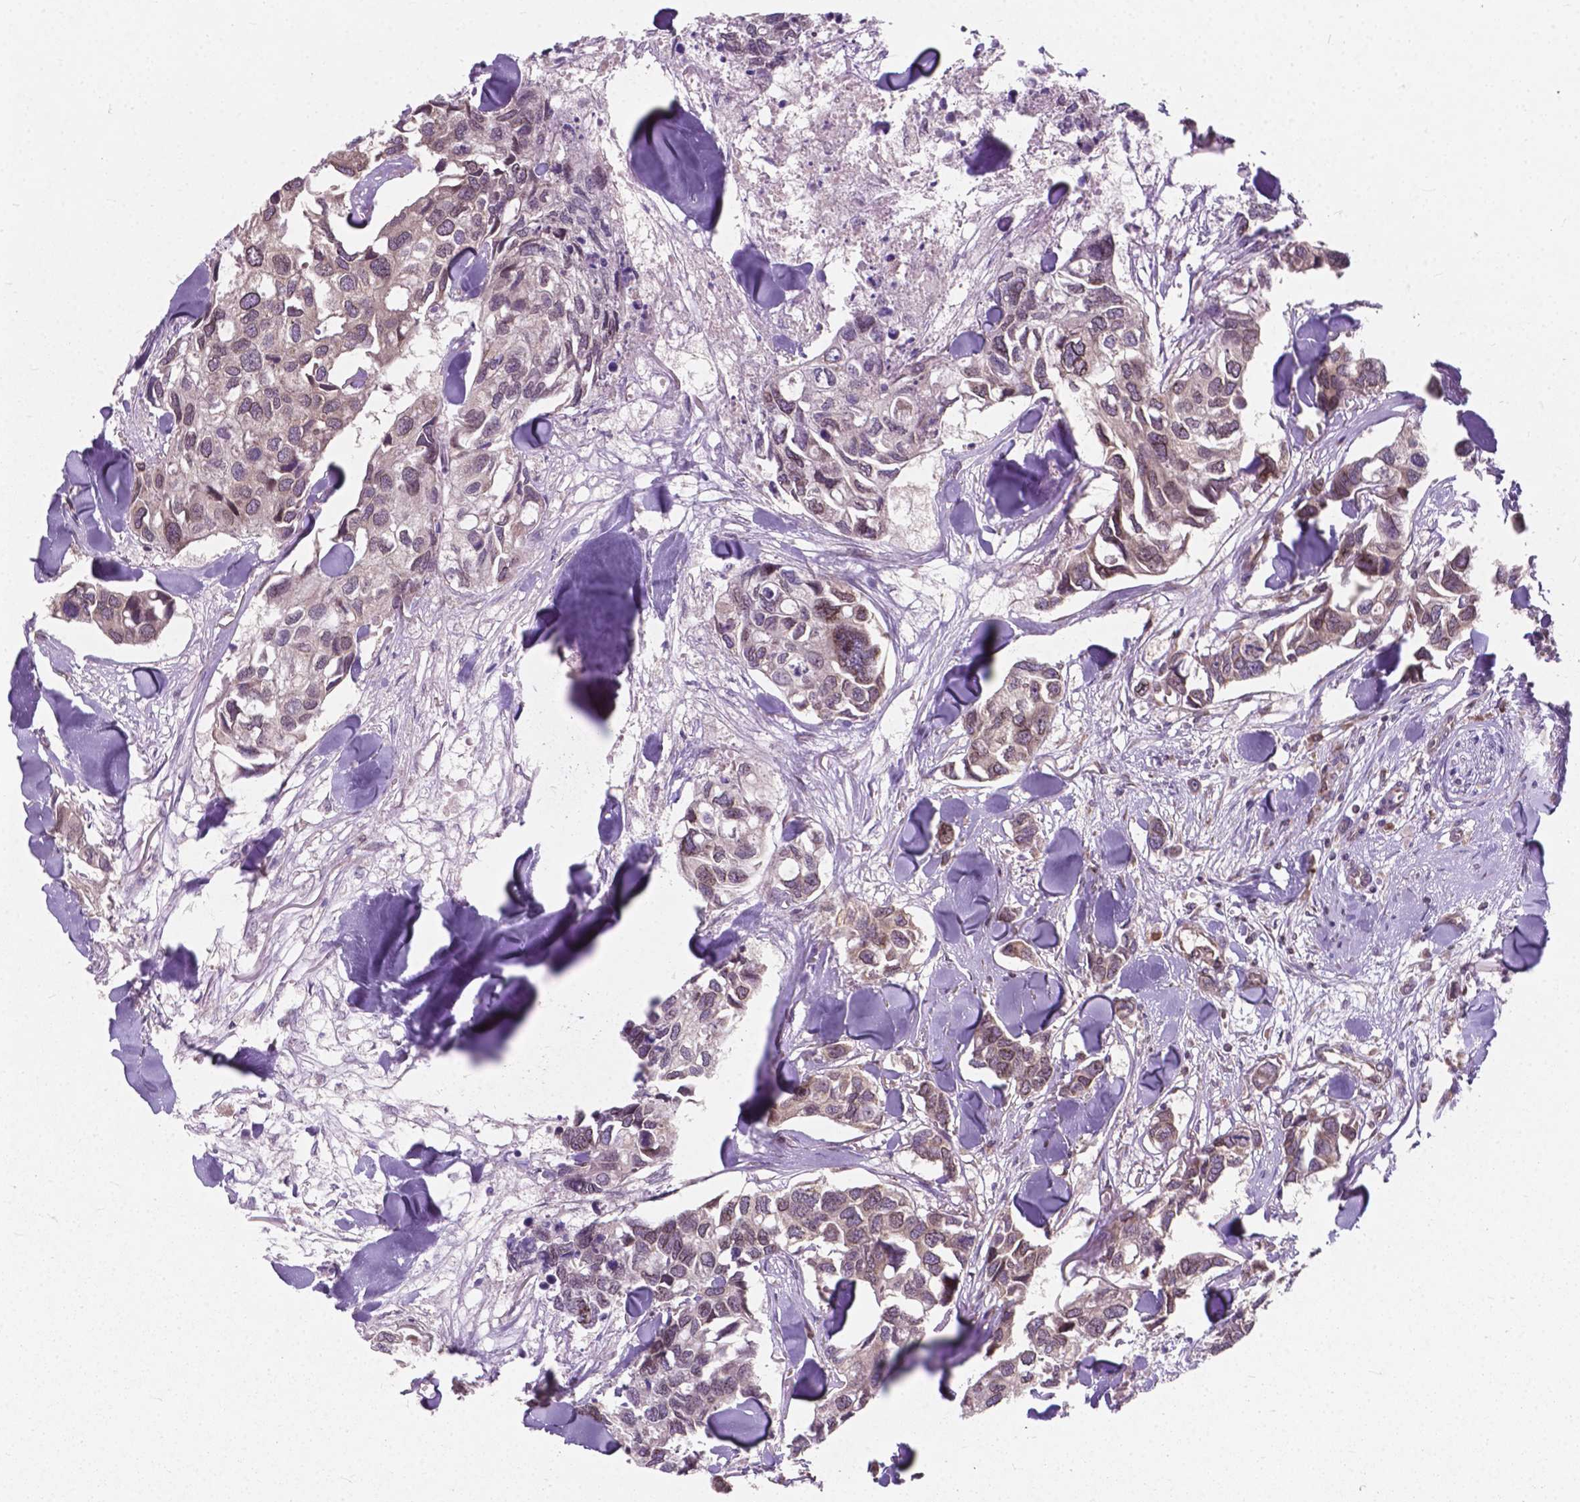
{"staining": {"intensity": "negative", "quantity": "none", "location": "none"}, "tissue": "breast cancer", "cell_type": "Tumor cells", "image_type": "cancer", "snomed": [{"axis": "morphology", "description": "Duct carcinoma"}, {"axis": "topography", "description": "Breast"}], "caption": "High magnification brightfield microscopy of breast cancer stained with DAB (brown) and counterstained with hematoxylin (blue): tumor cells show no significant positivity.", "gene": "MRPL33", "patient": {"sex": "female", "age": 83}}